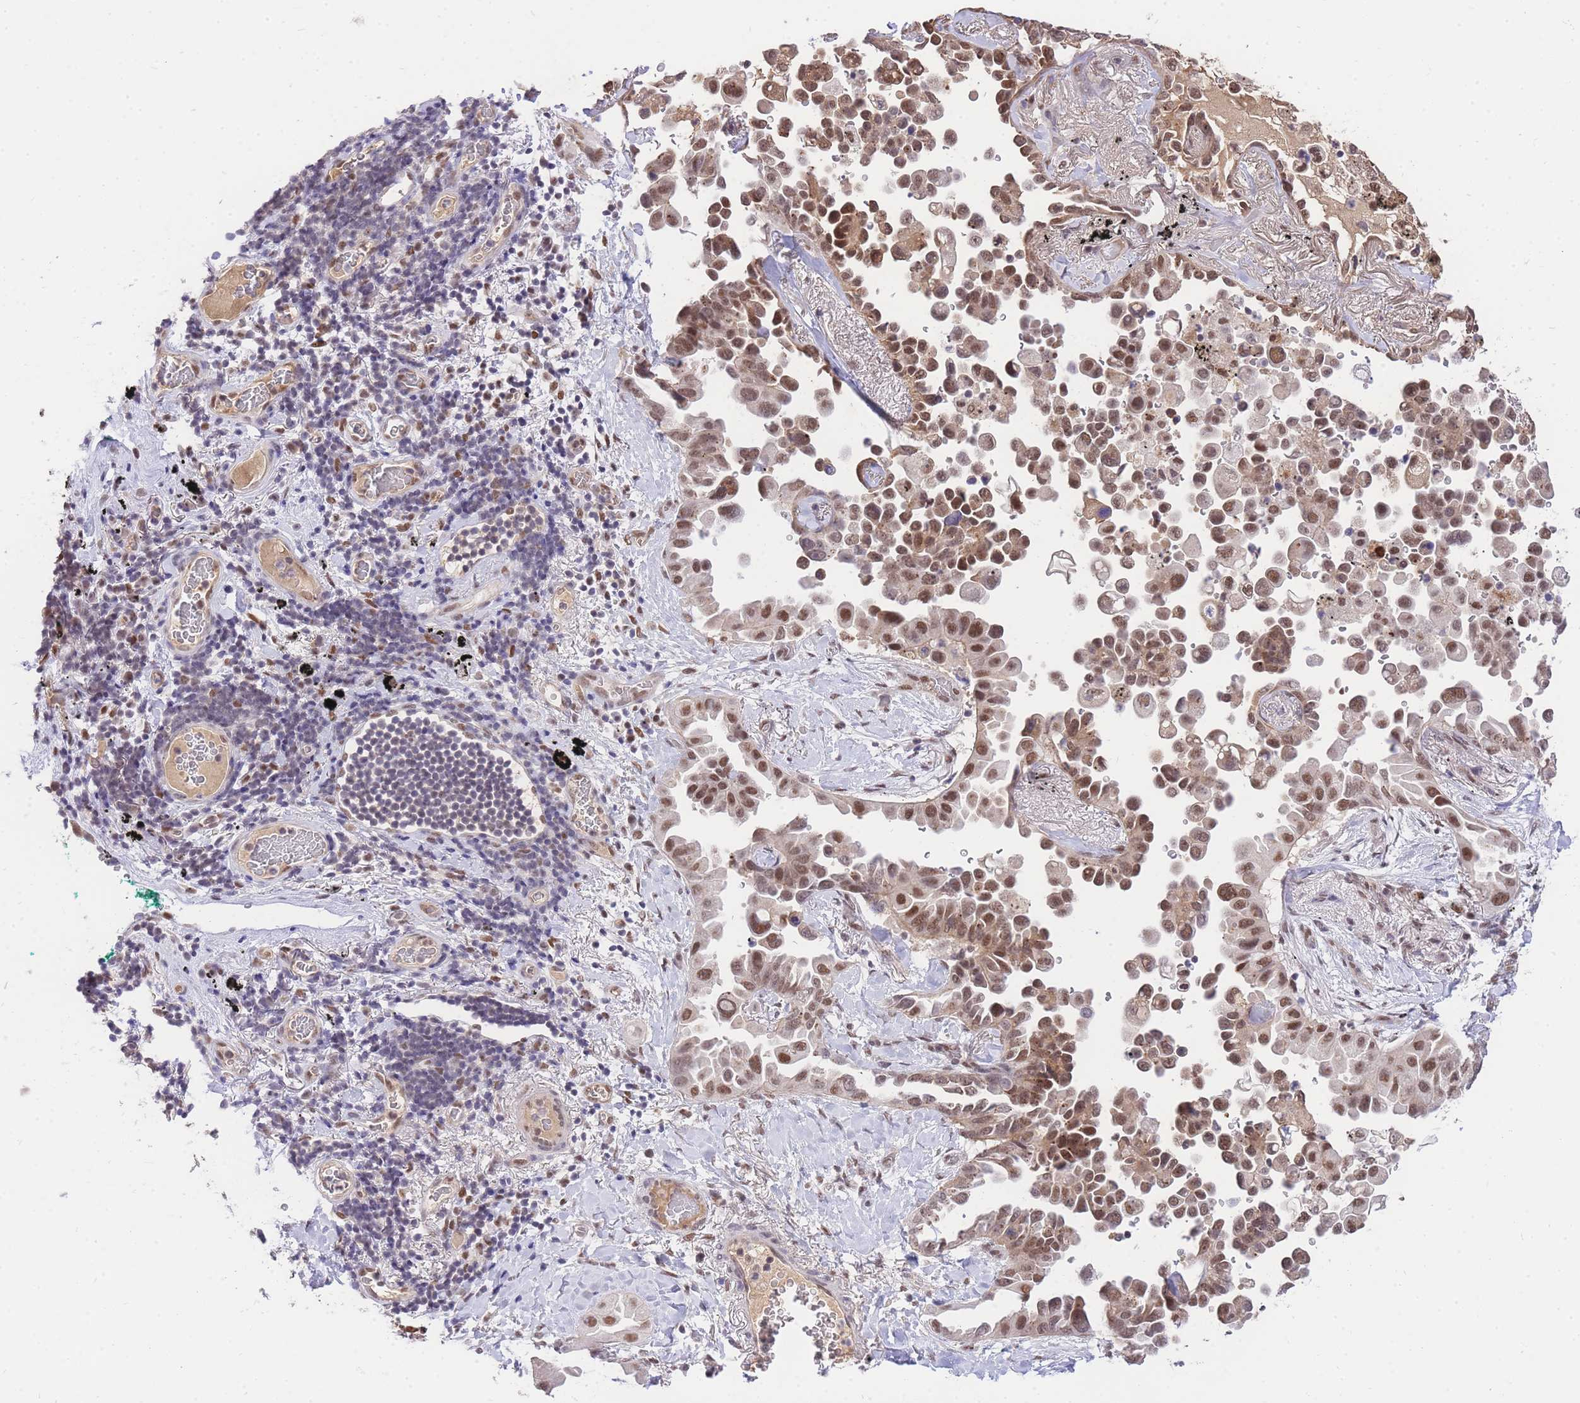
{"staining": {"intensity": "moderate", "quantity": "25%-75%", "location": "nuclear"}, "tissue": "lung cancer", "cell_type": "Tumor cells", "image_type": "cancer", "snomed": [{"axis": "morphology", "description": "Adenocarcinoma, NOS"}, {"axis": "topography", "description": "Lung"}], "caption": "High-magnification brightfield microscopy of lung cancer stained with DAB (brown) and counterstained with hematoxylin (blue). tumor cells exhibit moderate nuclear positivity is present in about25%-75% of cells.", "gene": "UBXN7", "patient": {"sex": "female", "age": 67}}